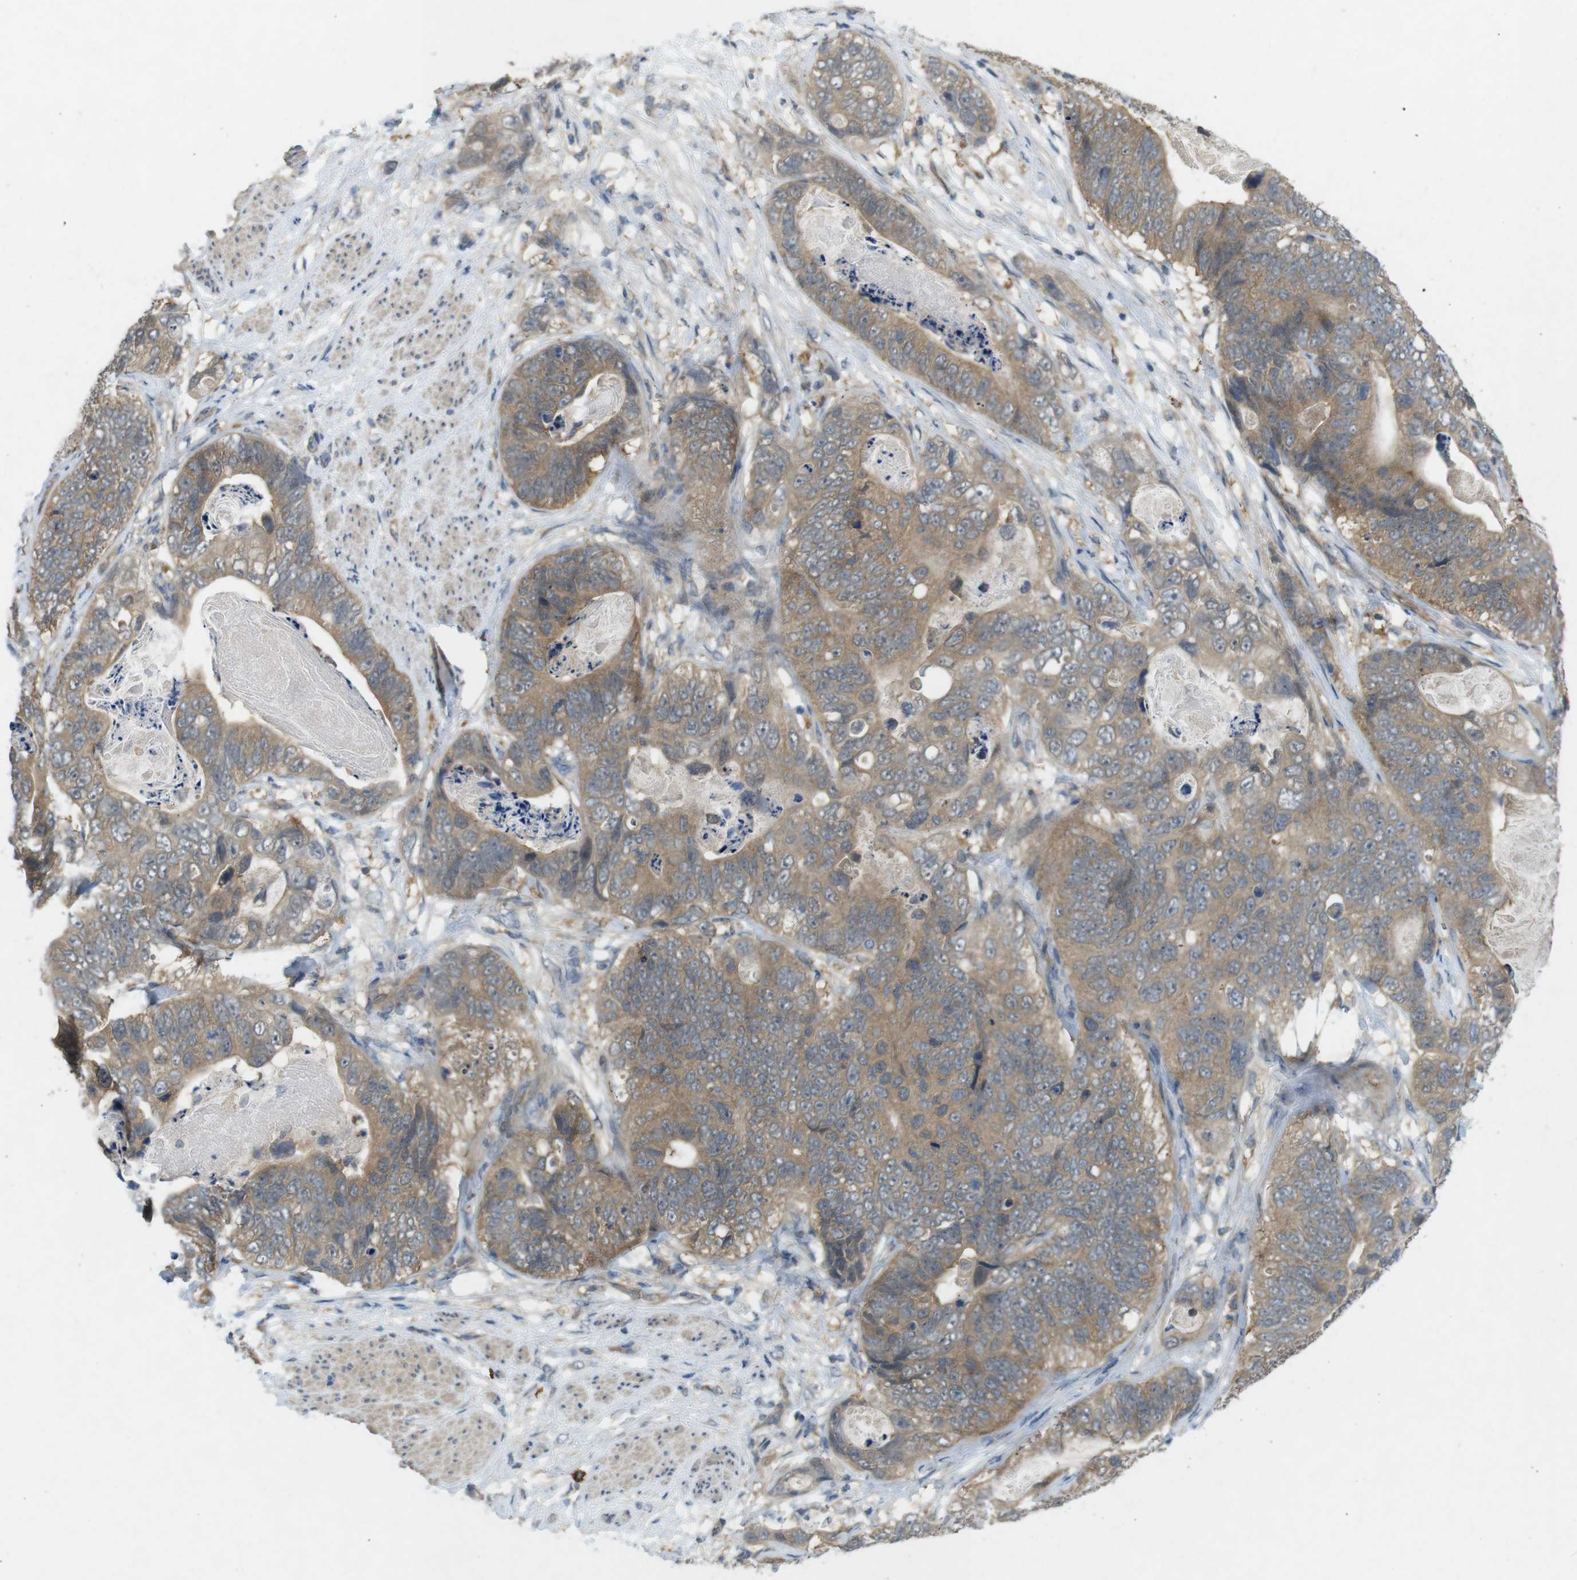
{"staining": {"intensity": "moderate", "quantity": ">75%", "location": "cytoplasmic/membranous"}, "tissue": "stomach cancer", "cell_type": "Tumor cells", "image_type": "cancer", "snomed": [{"axis": "morphology", "description": "Adenocarcinoma, NOS"}, {"axis": "topography", "description": "Stomach"}], "caption": "A high-resolution image shows immunohistochemistry staining of stomach adenocarcinoma, which demonstrates moderate cytoplasmic/membranous positivity in approximately >75% of tumor cells.", "gene": "SUGT1", "patient": {"sex": "female", "age": 89}}